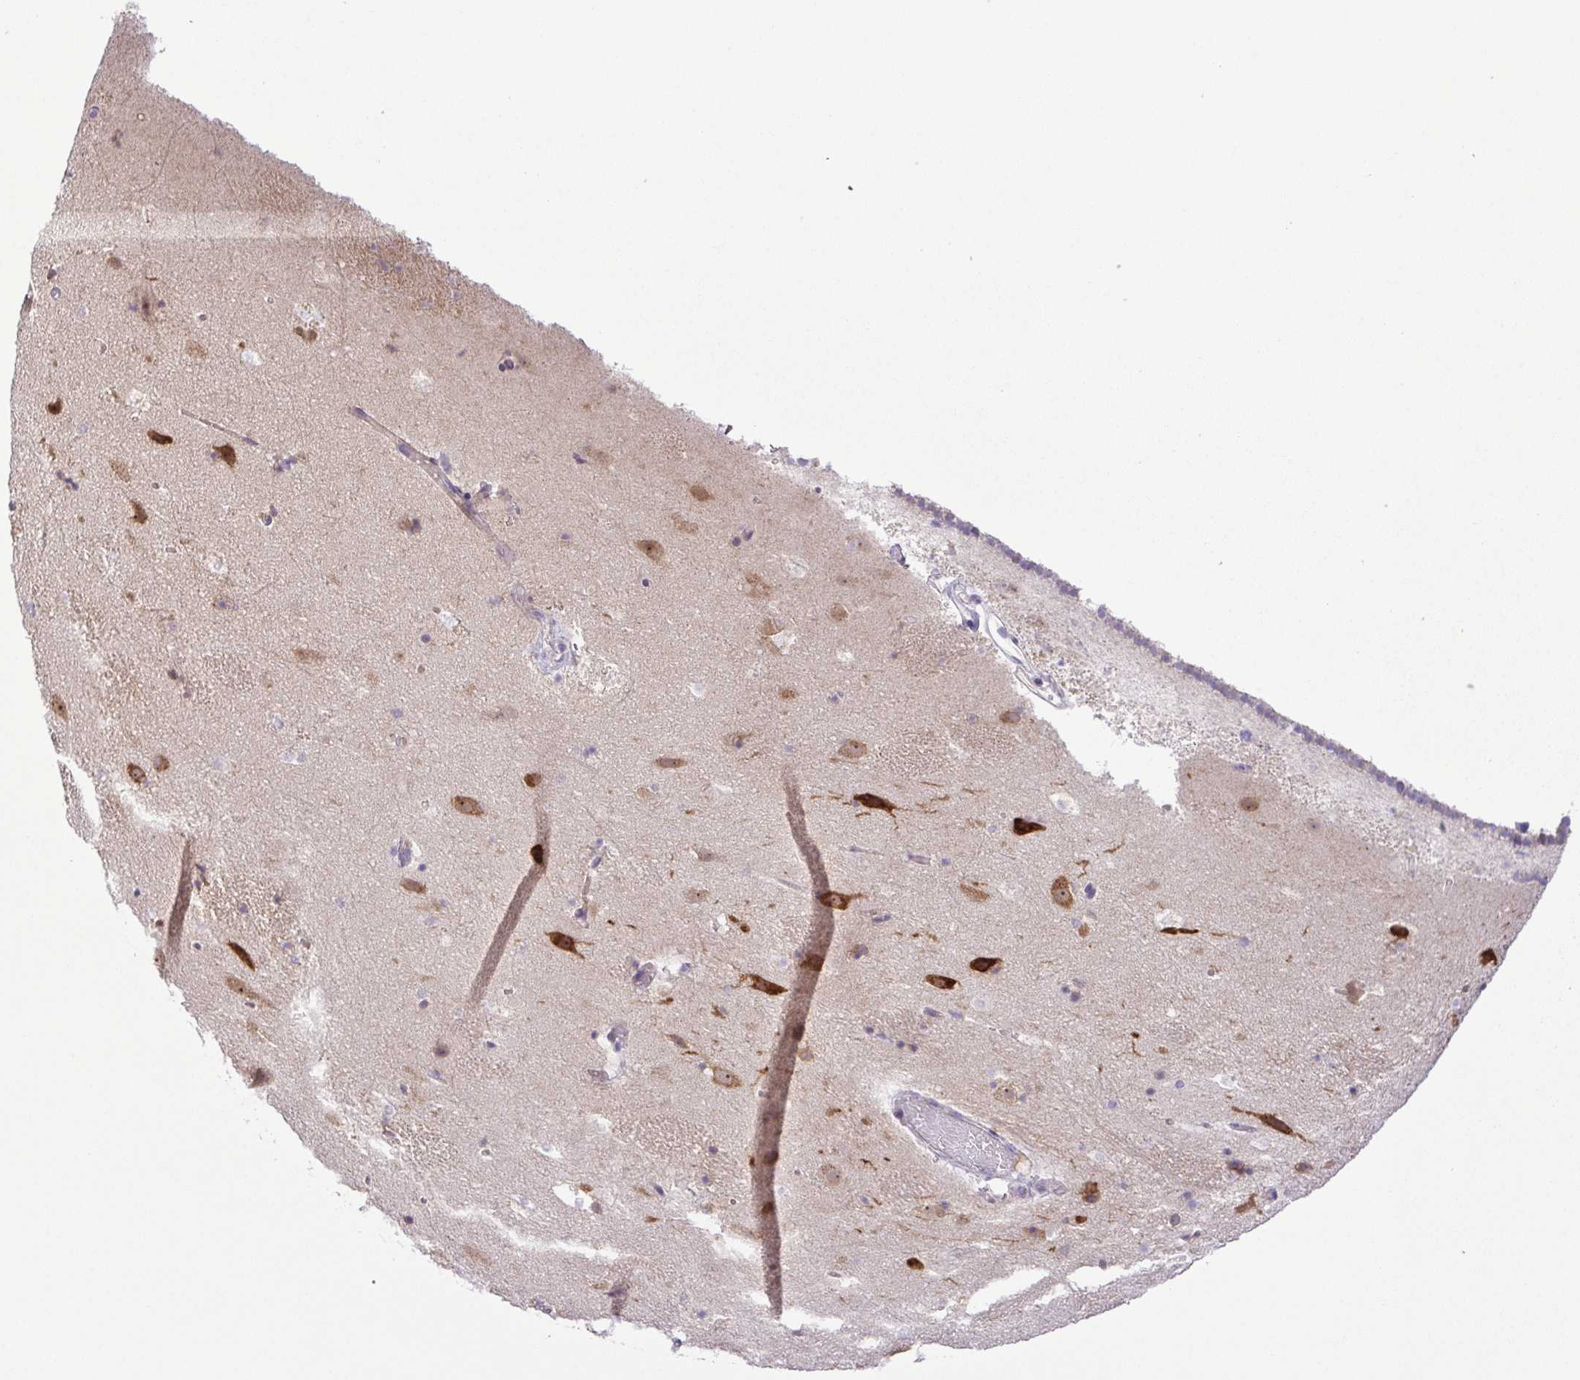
{"staining": {"intensity": "moderate", "quantity": ">75%", "location": "cytoplasmic/membranous"}, "tissue": "caudate", "cell_type": "Glial cells", "image_type": "normal", "snomed": [{"axis": "morphology", "description": "Normal tissue, NOS"}, {"axis": "topography", "description": "Lateral ventricle wall"}], "caption": "Approximately >75% of glial cells in benign human caudate demonstrate moderate cytoplasmic/membranous protein positivity as visualized by brown immunohistochemical staining.", "gene": "FLT1", "patient": {"sex": "male", "age": 37}}